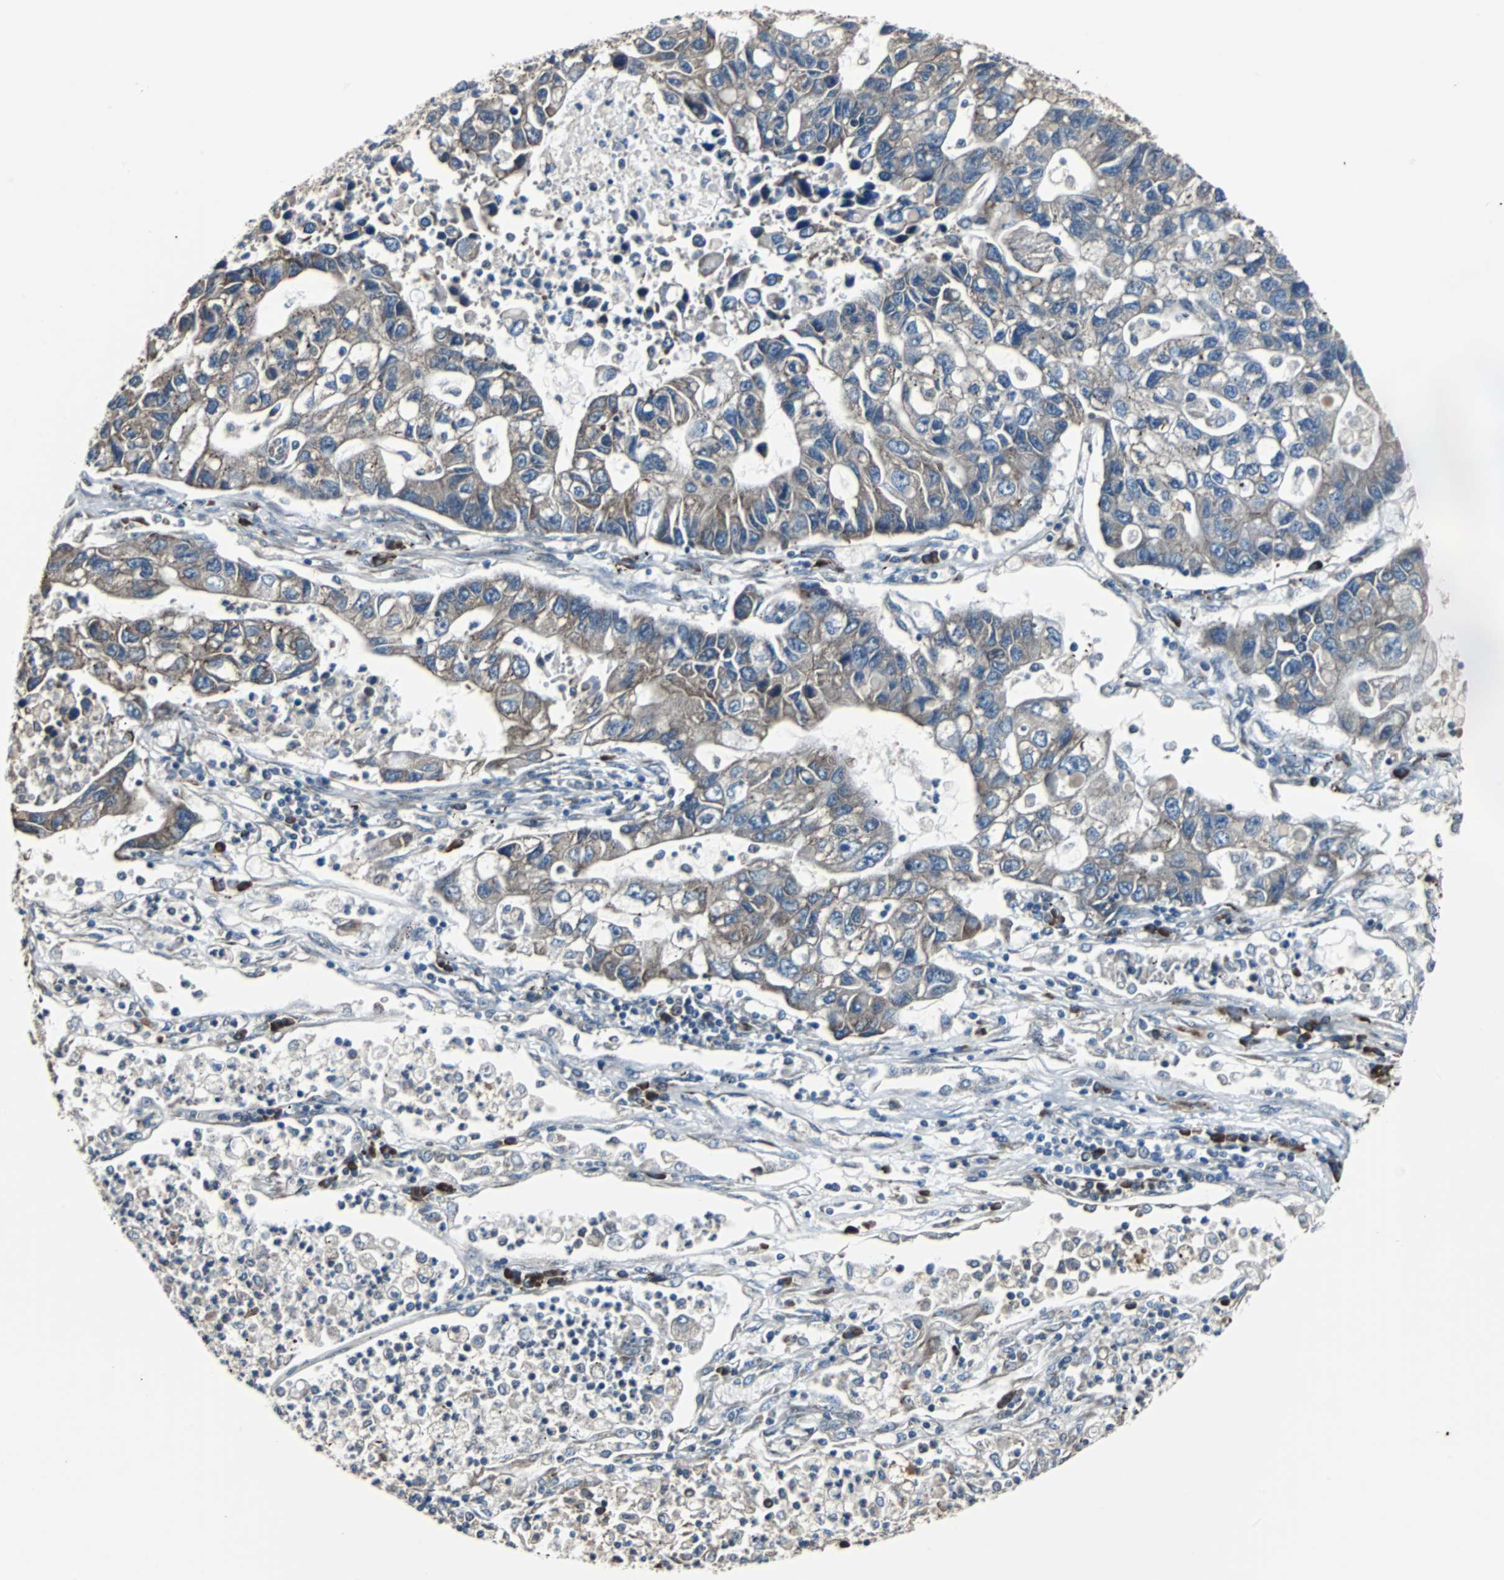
{"staining": {"intensity": "weak", "quantity": "25%-75%", "location": "cytoplasmic/membranous"}, "tissue": "lung cancer", "cell_type": "Tumor cells", "image_type": "cancer", "snomed": [{"axis": "morphology", "description": "Adenocarcinoma, NOS"}, {"axis": "topography", "description": "Lung"}], "caption": "This histopathology image displays immunohistochemistry (IHC) staining of human adenocarcinoma (lung), with low weak cytoplasmic/membranous positivity in about 25%-75% of tumor cells.", "gene": "CHP1", "patient": {"sex": "female", "age": 51}}